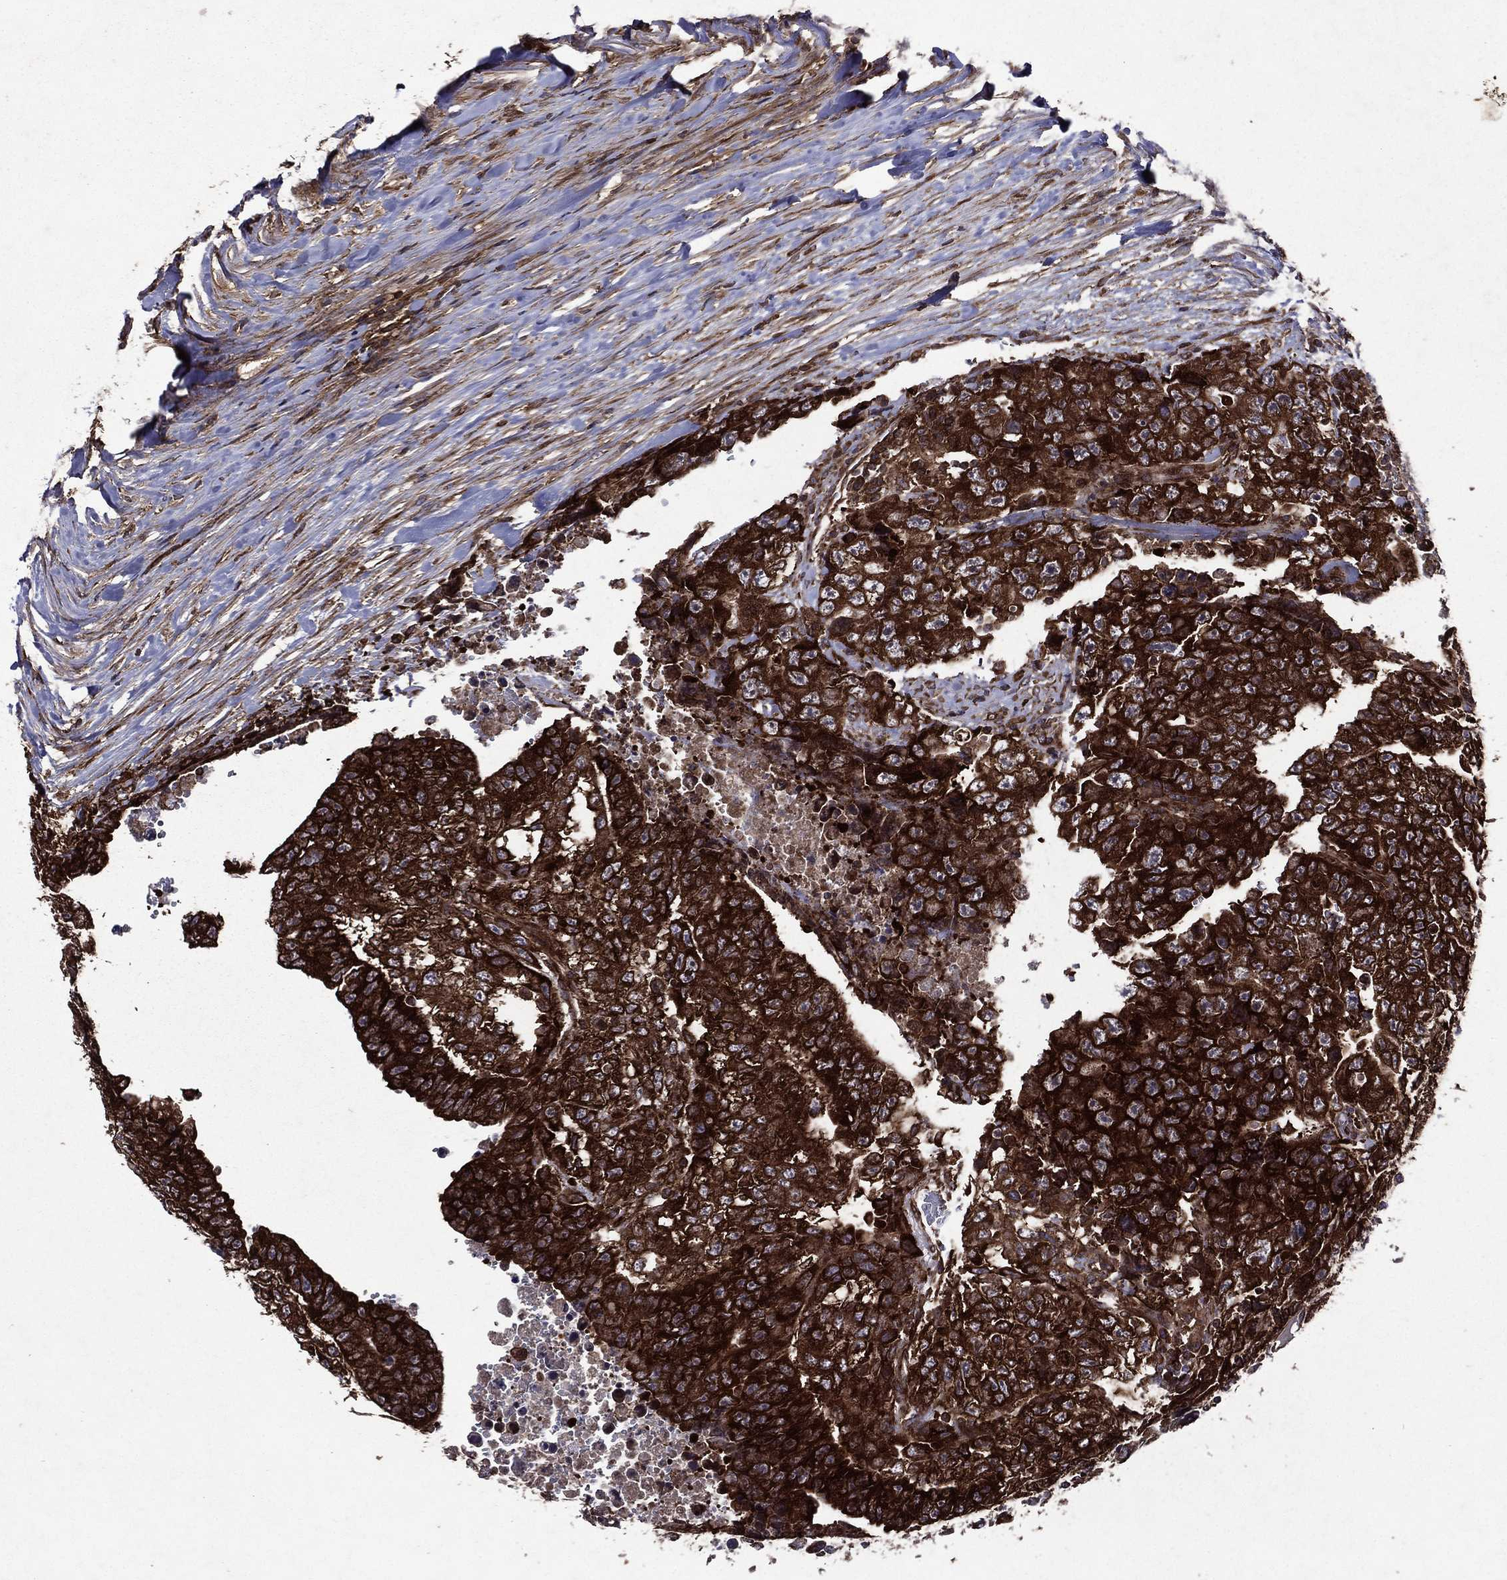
{"staining": {"intensity": "strong", "quantity": ">75%", "location": "cytoplasmic/membranous"}, "tissue": "testis cancer", "cell_type": "Tumor cells", "image_type": "cancer", "snomed": [{"axis": "morphology", "description": "Carcinoma, Embryonal, NOS"}, {"axis": "topography", "description": "Testis"}], "caption": "Immunohistochemistry micrograph of human testis cancer (embryonal carcinoma) stained for a protein (brown), which shows high levels of strong cytoplasmic/membranous expression in about >75% of tumor cells.", "gene": "EIF2B4", "patient": {"sex": "male", "age": 24}}